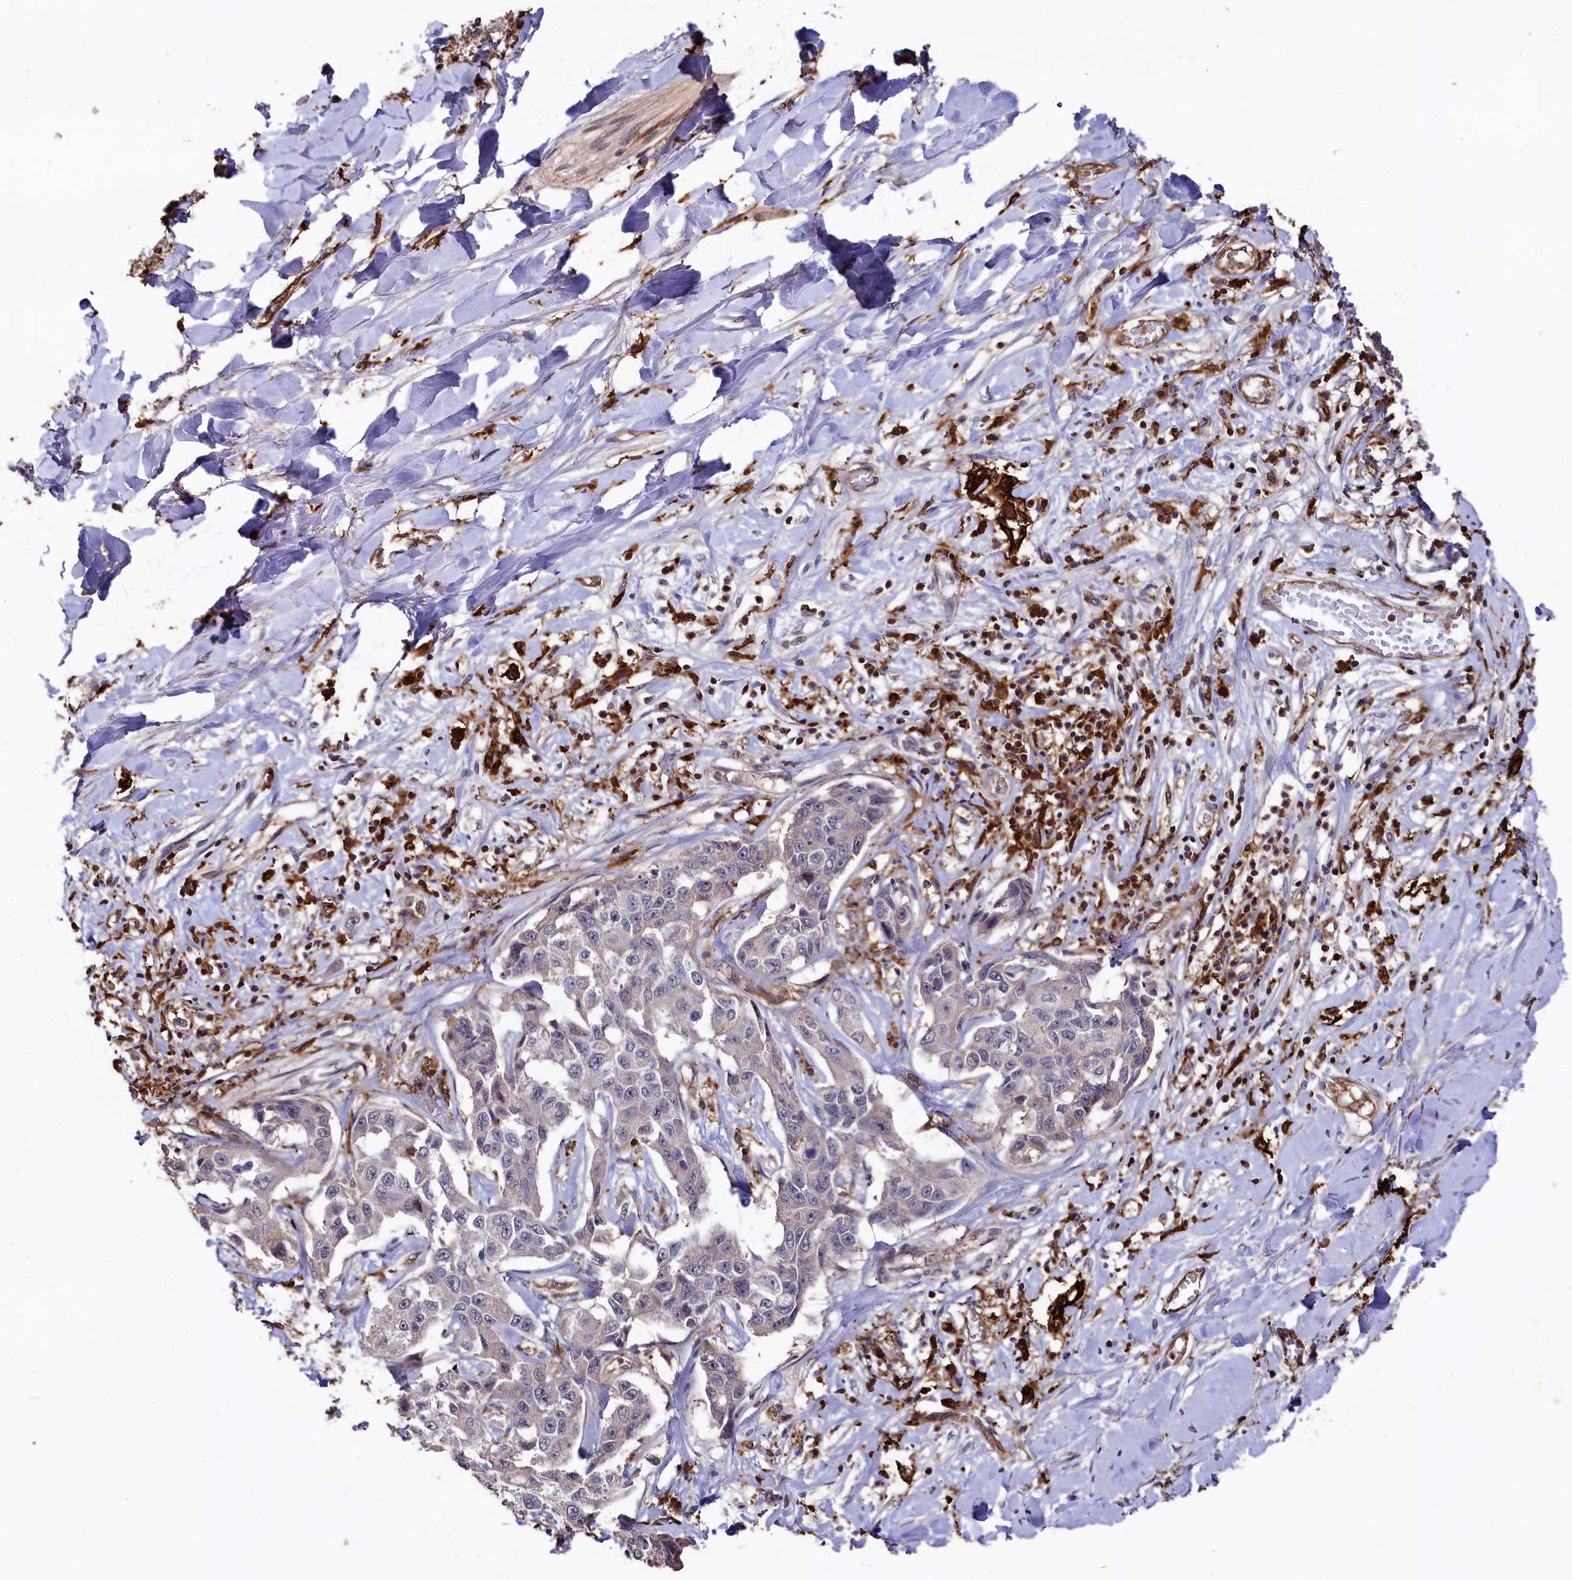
{"staining": {"intensity": "negative", "quantity": "none", "location": "none"}, "tissue": "liver cancer", "cell_type": "Tumor cells", "image_type": "cancer", "snomed": [{"axis": "morphology", "description": "Cholangiocarcinoma"}, {"axis": "topography", "description": "Liver"}], "caption": "This image is of liver cancer stained with immunohistochemistry to label a protein in brown with the nuclei are counter-stained blue. There is no positivity in tumor cells. (DAB (3,3'-diaminobenzidine) IHC with hematoxylin counter stain).", "gene": "PLEKHO2", "patient": {"sex": "male", "age": 59}}